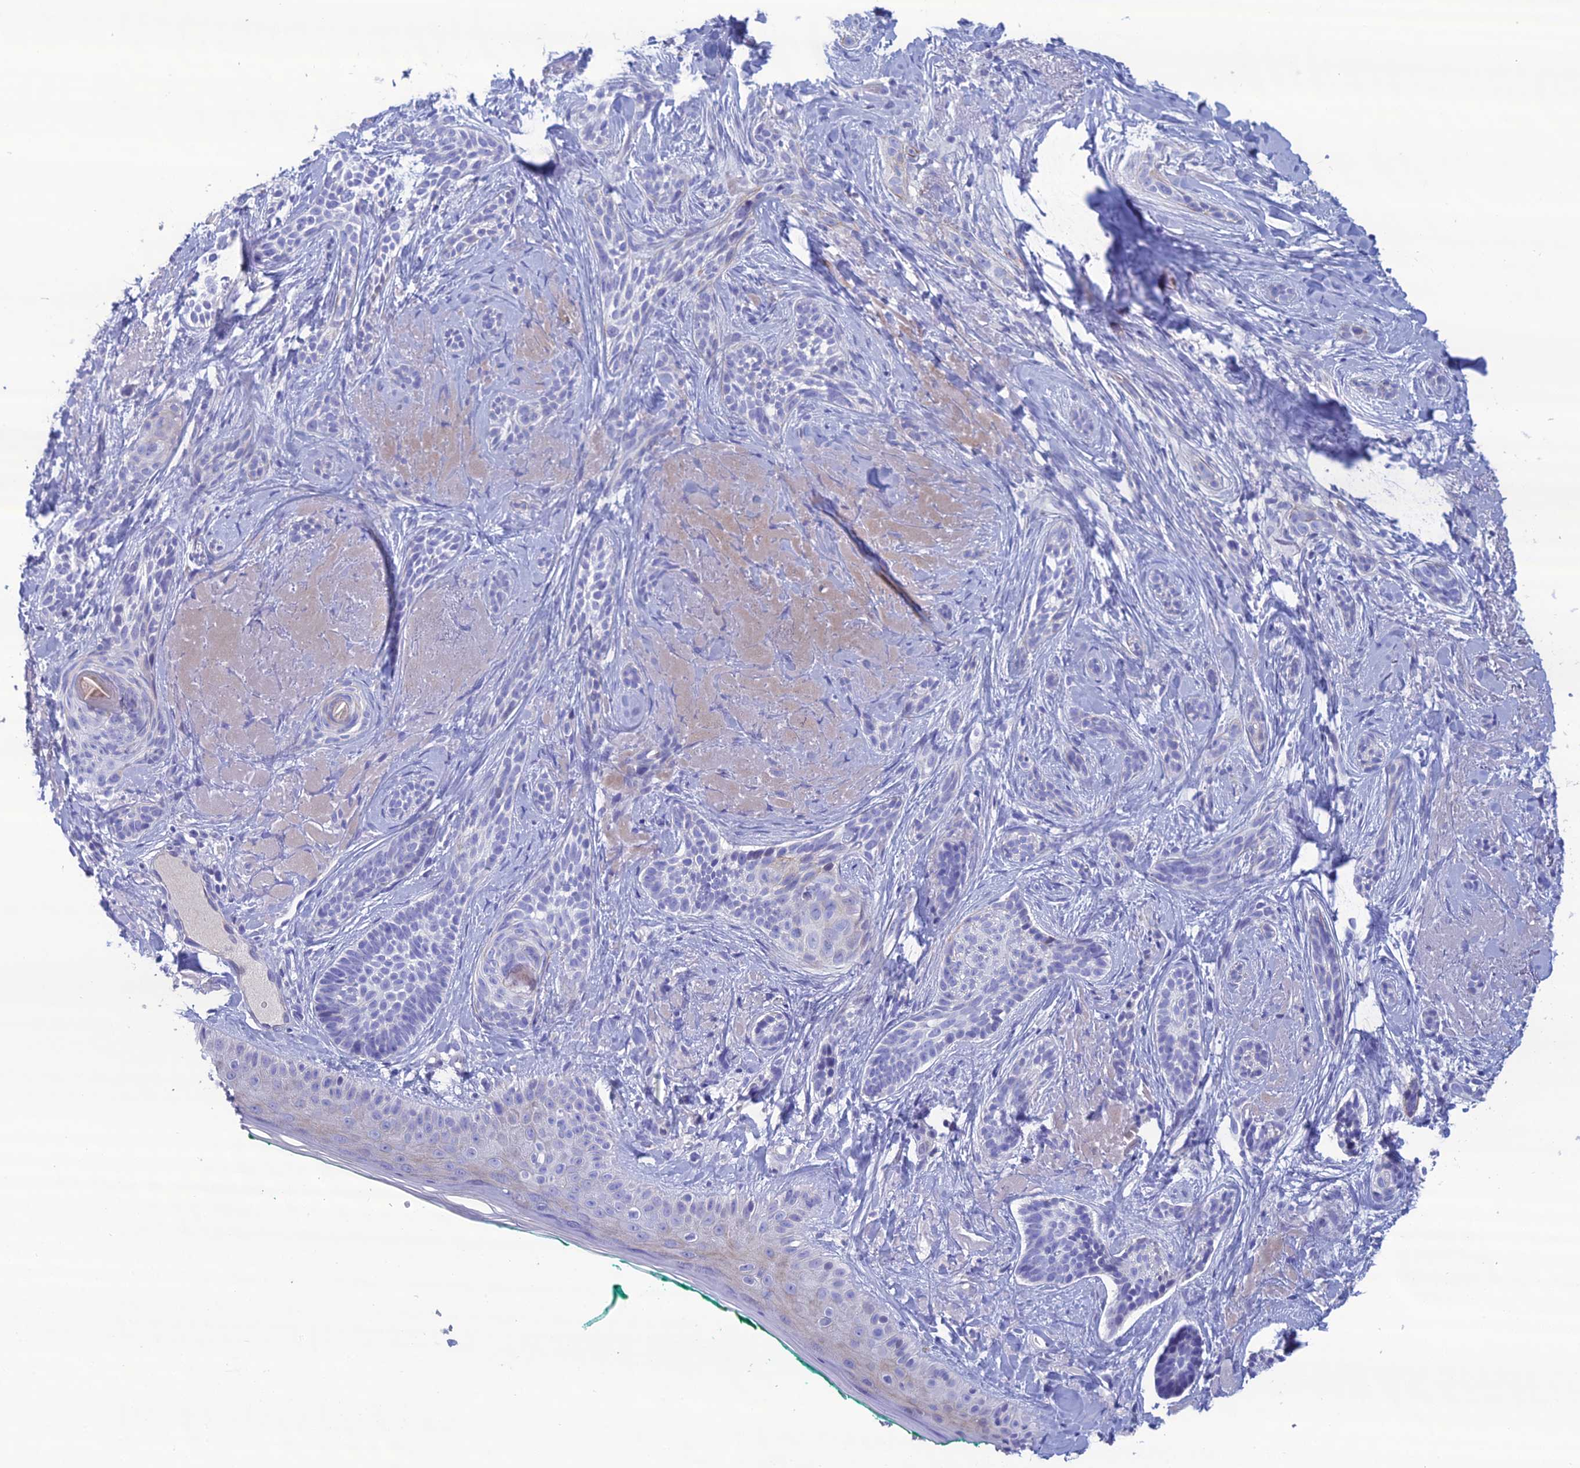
{"staining": {"intensity": "negative", "quantity": "none", "location": "none"}, "tissue": "skin cancer", "cell_type": "Tumor cells", "image_type": "cancer", "snomed": [{"axis": "morphology", "description": "Basal cell carcinoma"}, {"axis": "topography", "description": "Skin"}], "caption": "The IHC histopathology image has no significant positivity in tumor cells of skin cancer tissue. (DAB IHC visualized using brightfield microscopy, high magnification).", "gene": "OR56B1", "patient": {"sex": "male", "age": 71}}